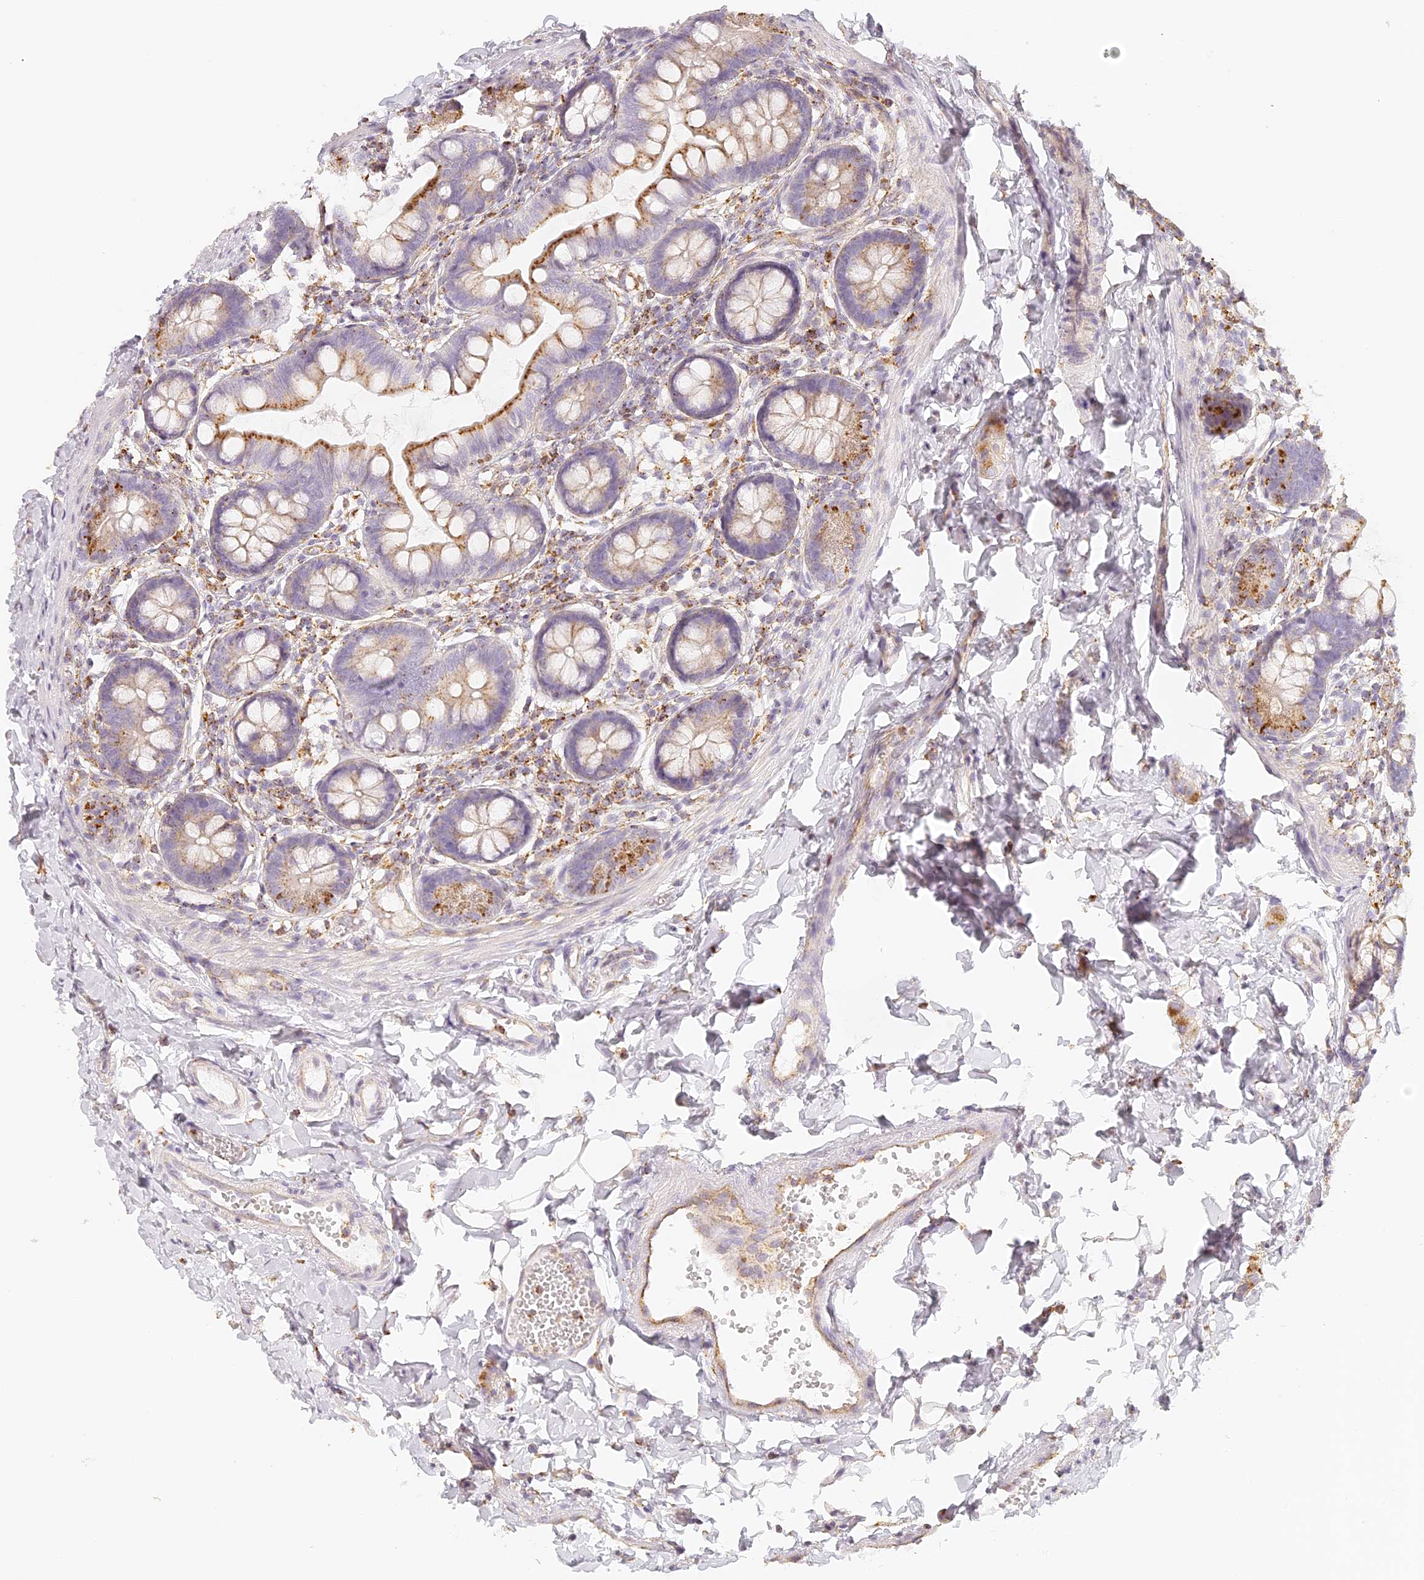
{"staining": {"intensity": "moderate", "quantity": "25%-75%", "location": "cytoplasmic/membranous"}, "tissue": "small intestine", "cell_type": "Glandular cells", "image_type": "normal", "snomed": [{"axis": "morphology", "description": "Normal tissue, NOS"}, {"axis": "topography", "description": "Small intestine"}], "caption": "This is an image of immunohistochemistry (IHC) staining of benign small intestine, which shows moderate staining in the cytoplasmic/membranous of glandular cells.", "gene": "LAMP2", "patient": {"sex": "male", "age": 7}}